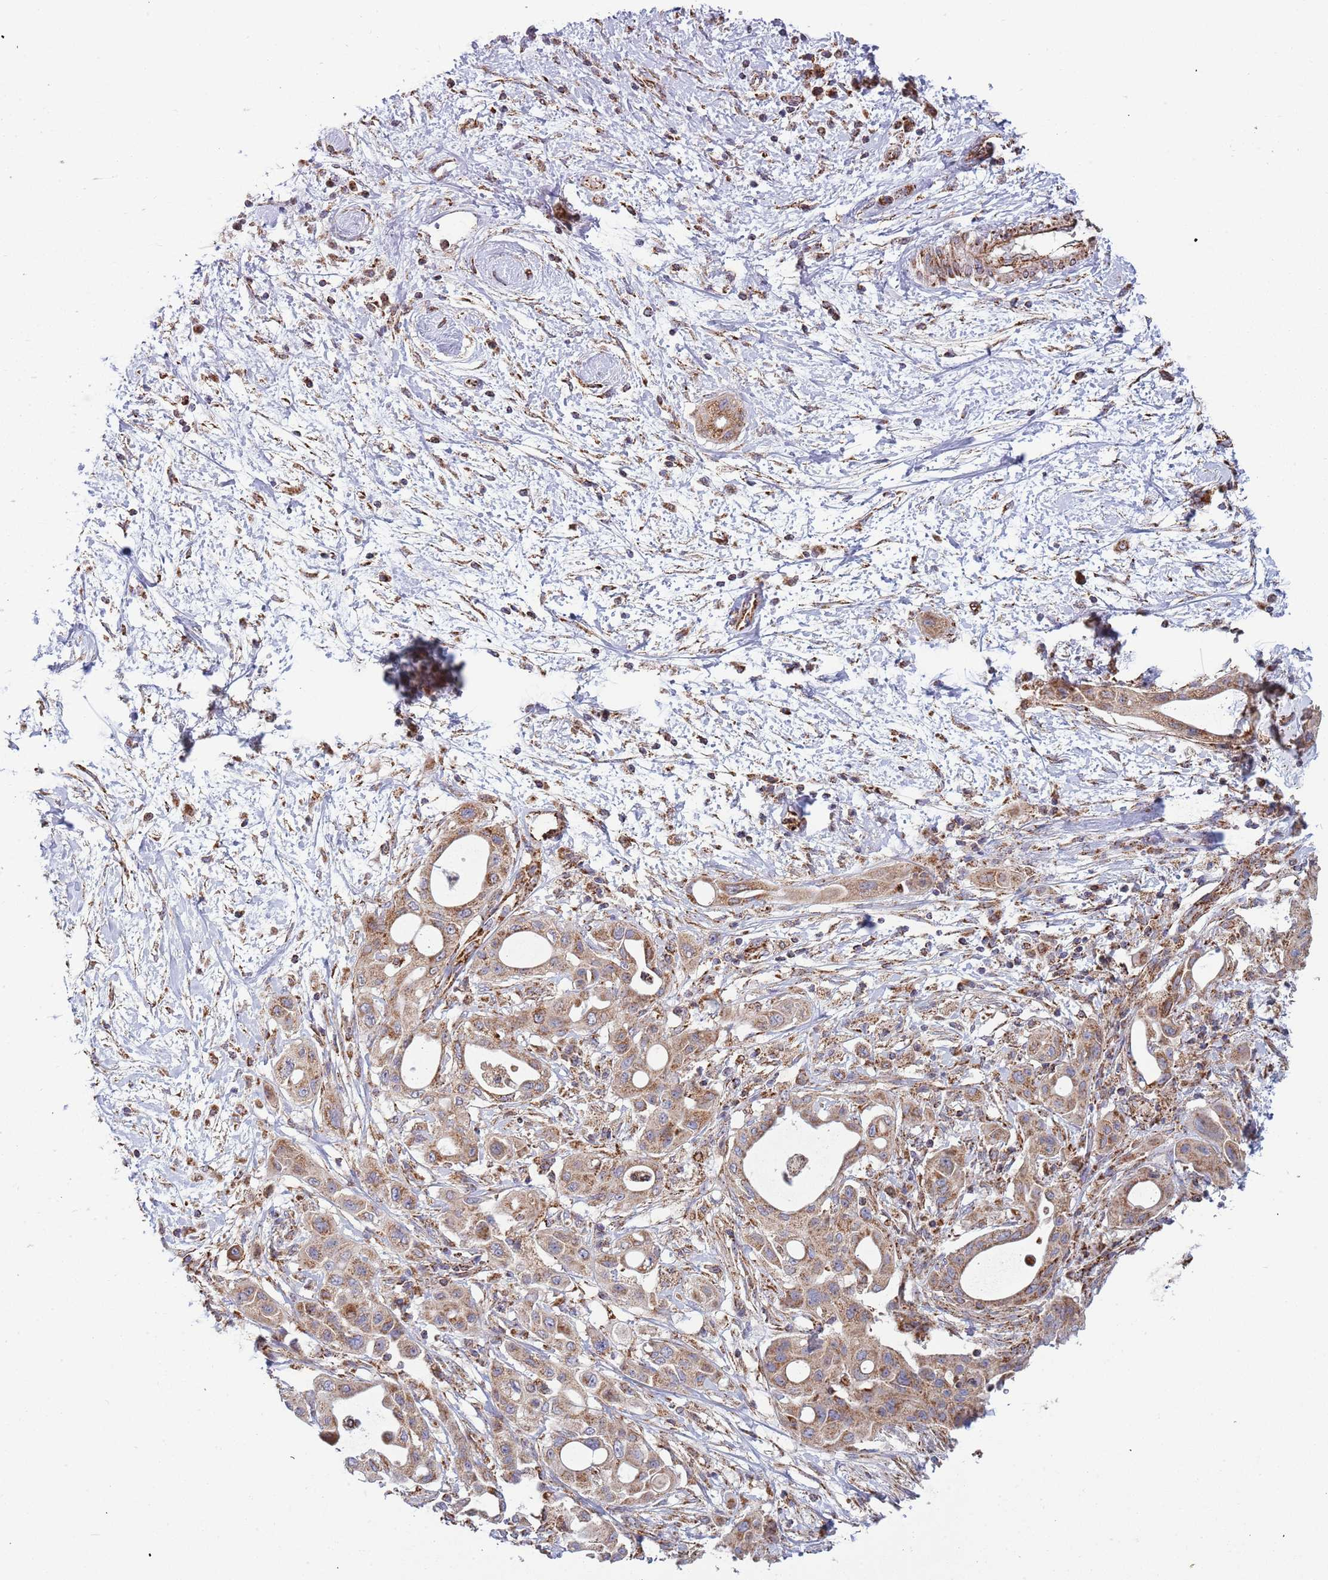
{"staining": {"intensity": "moderate", "quantity": ">75%", "location": "cytoplasmic/membranous"}, "tissue": "pancreatic cancer", "cell_type": "Tumor cells", "image_type": "cancer", "snomed": [{"axis": "morphology", "description": "Adenocarcinoma, NOS"}, {"axis": "topography", "description": "Pancreas"}], "caption": "Human adenocarcinoma (pancreatic) stained with a brown dye exhibits moderate cytoplasmic/membranous positive staining in about >75% of tumor cells.", "gene": "VPS16", "patient": {"sex": "male", "age": 68}}